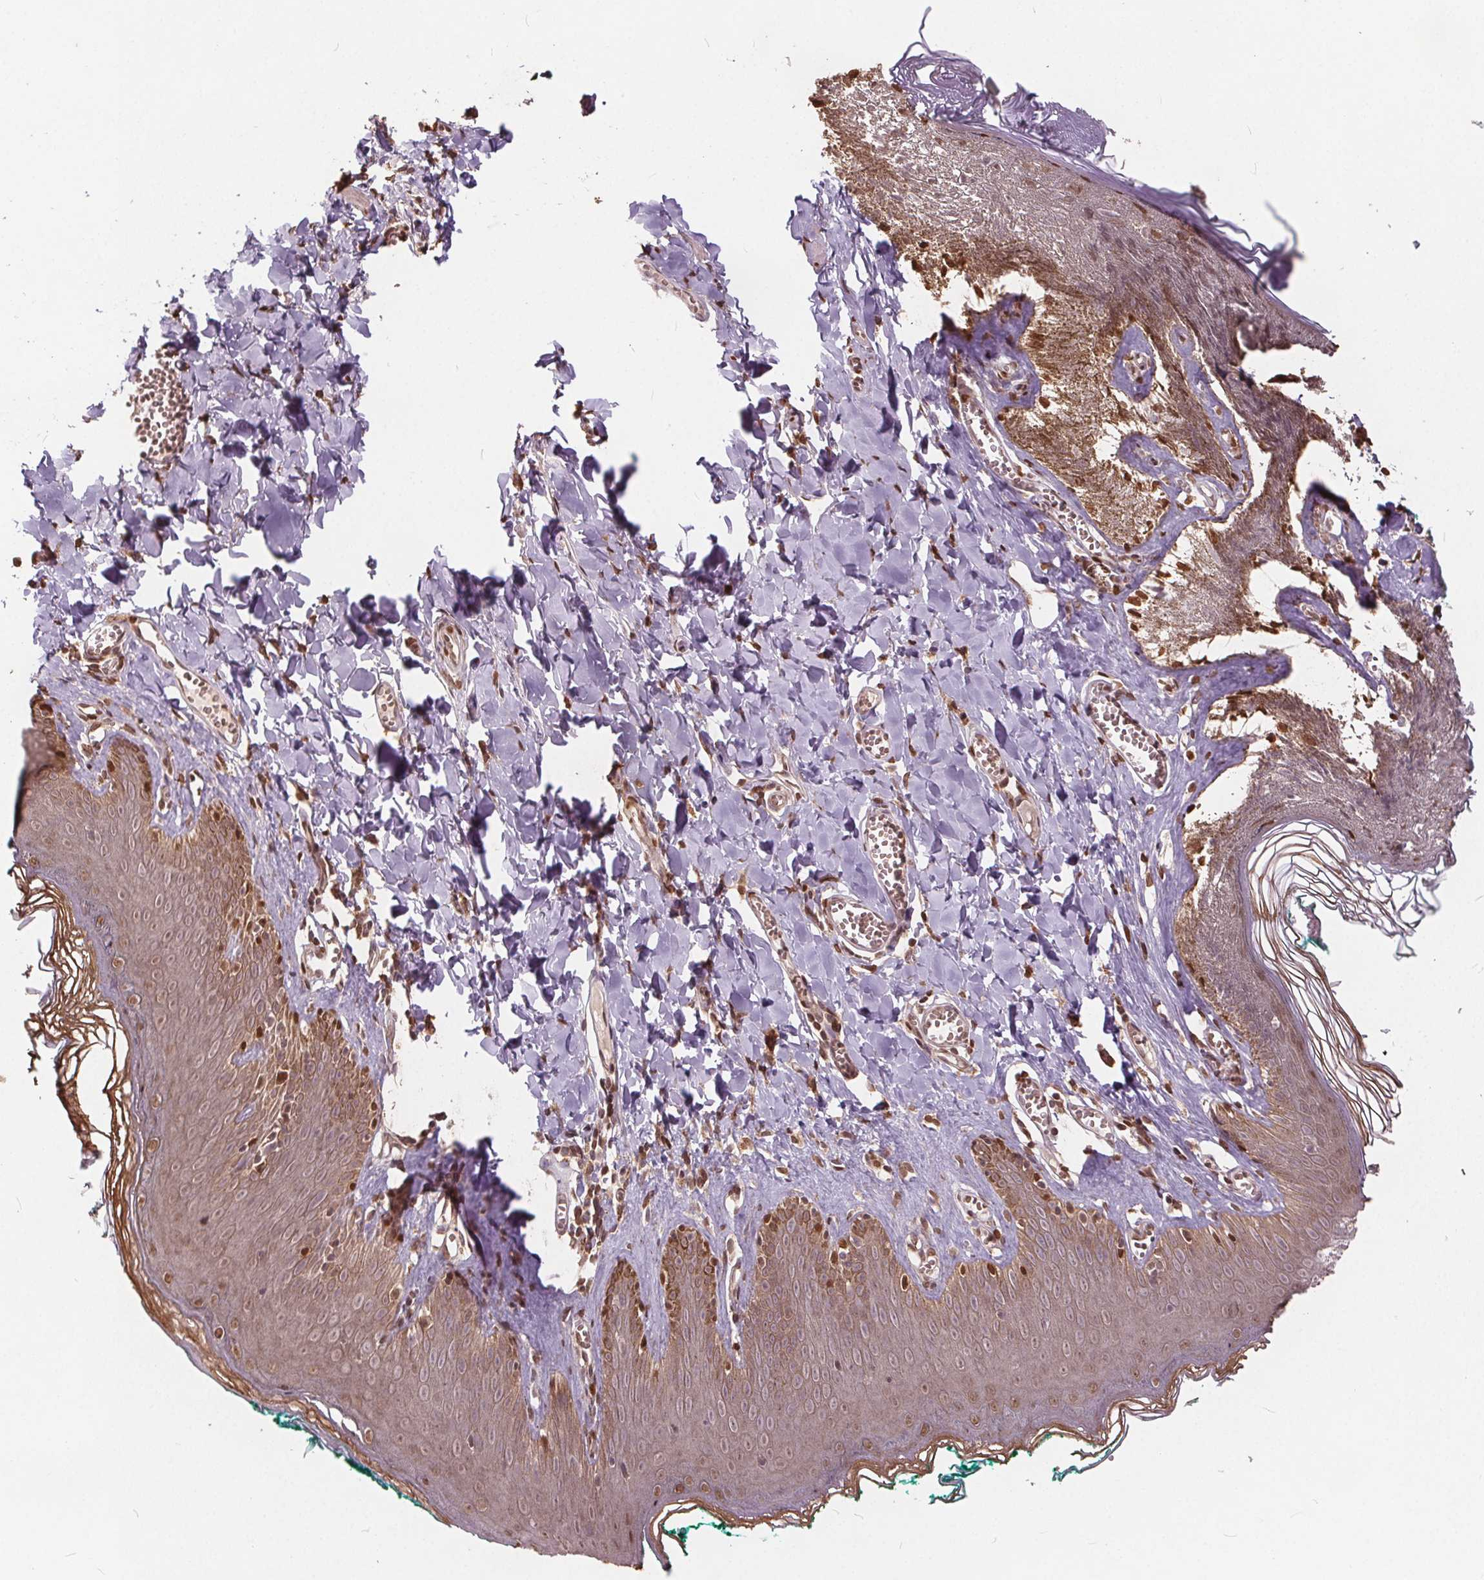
{"staining": {"intensity": "moderate", "quantity": "25%-75%", "location": "nuclear"}, "tissue": "skin", "cell_type": "Epidermal cells", "image_type": "normal", "snomed": [{"axis": "morphology", "description": "Normal tissue, NOS"}, {"axis": "topography", "description": "Vulva"}, {"axis": "topography", "description": "Peripheral nerve tissue"}], "caption": "This image displays IHC staining of normal human skin, with medium moderate nuclear expression in approximately 25%-75% of epidermal cells.", "gene": "HIF1AN", "patient": {"sex": "female", "age": 66}}